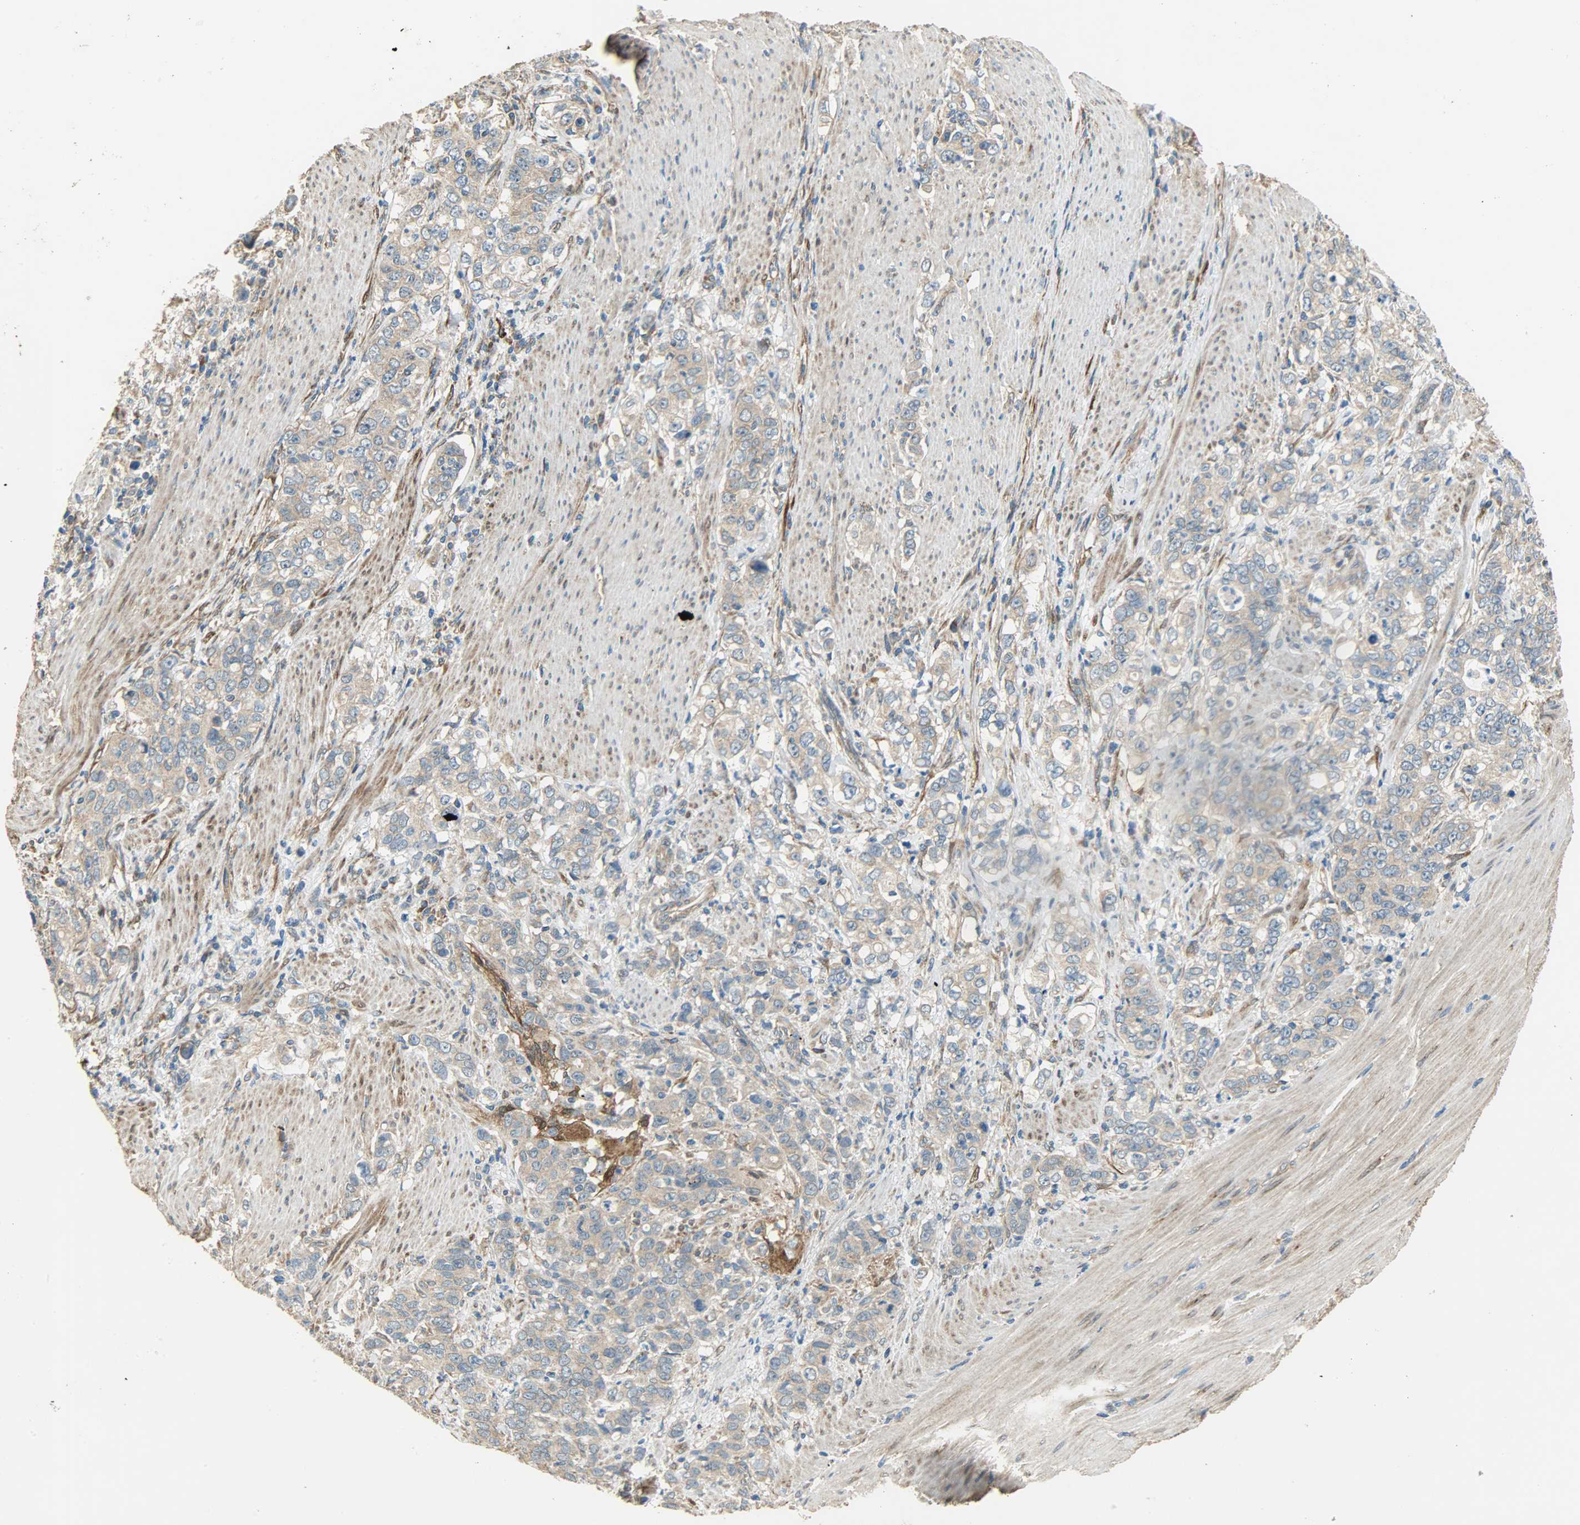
{"staining": {"intensity": "moderate", "quantity": ">75%", "location": "cytoplasmic/membranous"}, "tissue": "stomach cancer", "cell_type": "Tumor cells", "image_type": "cancer", "snomed": [{"axis": "morphology", "description": "Adenocarcinoma, NOS"}, {"axis": "topography", "description": "Stomach, lower"}], "caption": "Protein analysis of stomach cancer tissue demonstrates moderate cytoplasmic/membranous positivity in about >75% of tumor cells. (brown staining indicates protein expression, while blue staining denotes nuclei).", "gene": "C1orf198", "patient": {"sex": "female", "age": 72}}